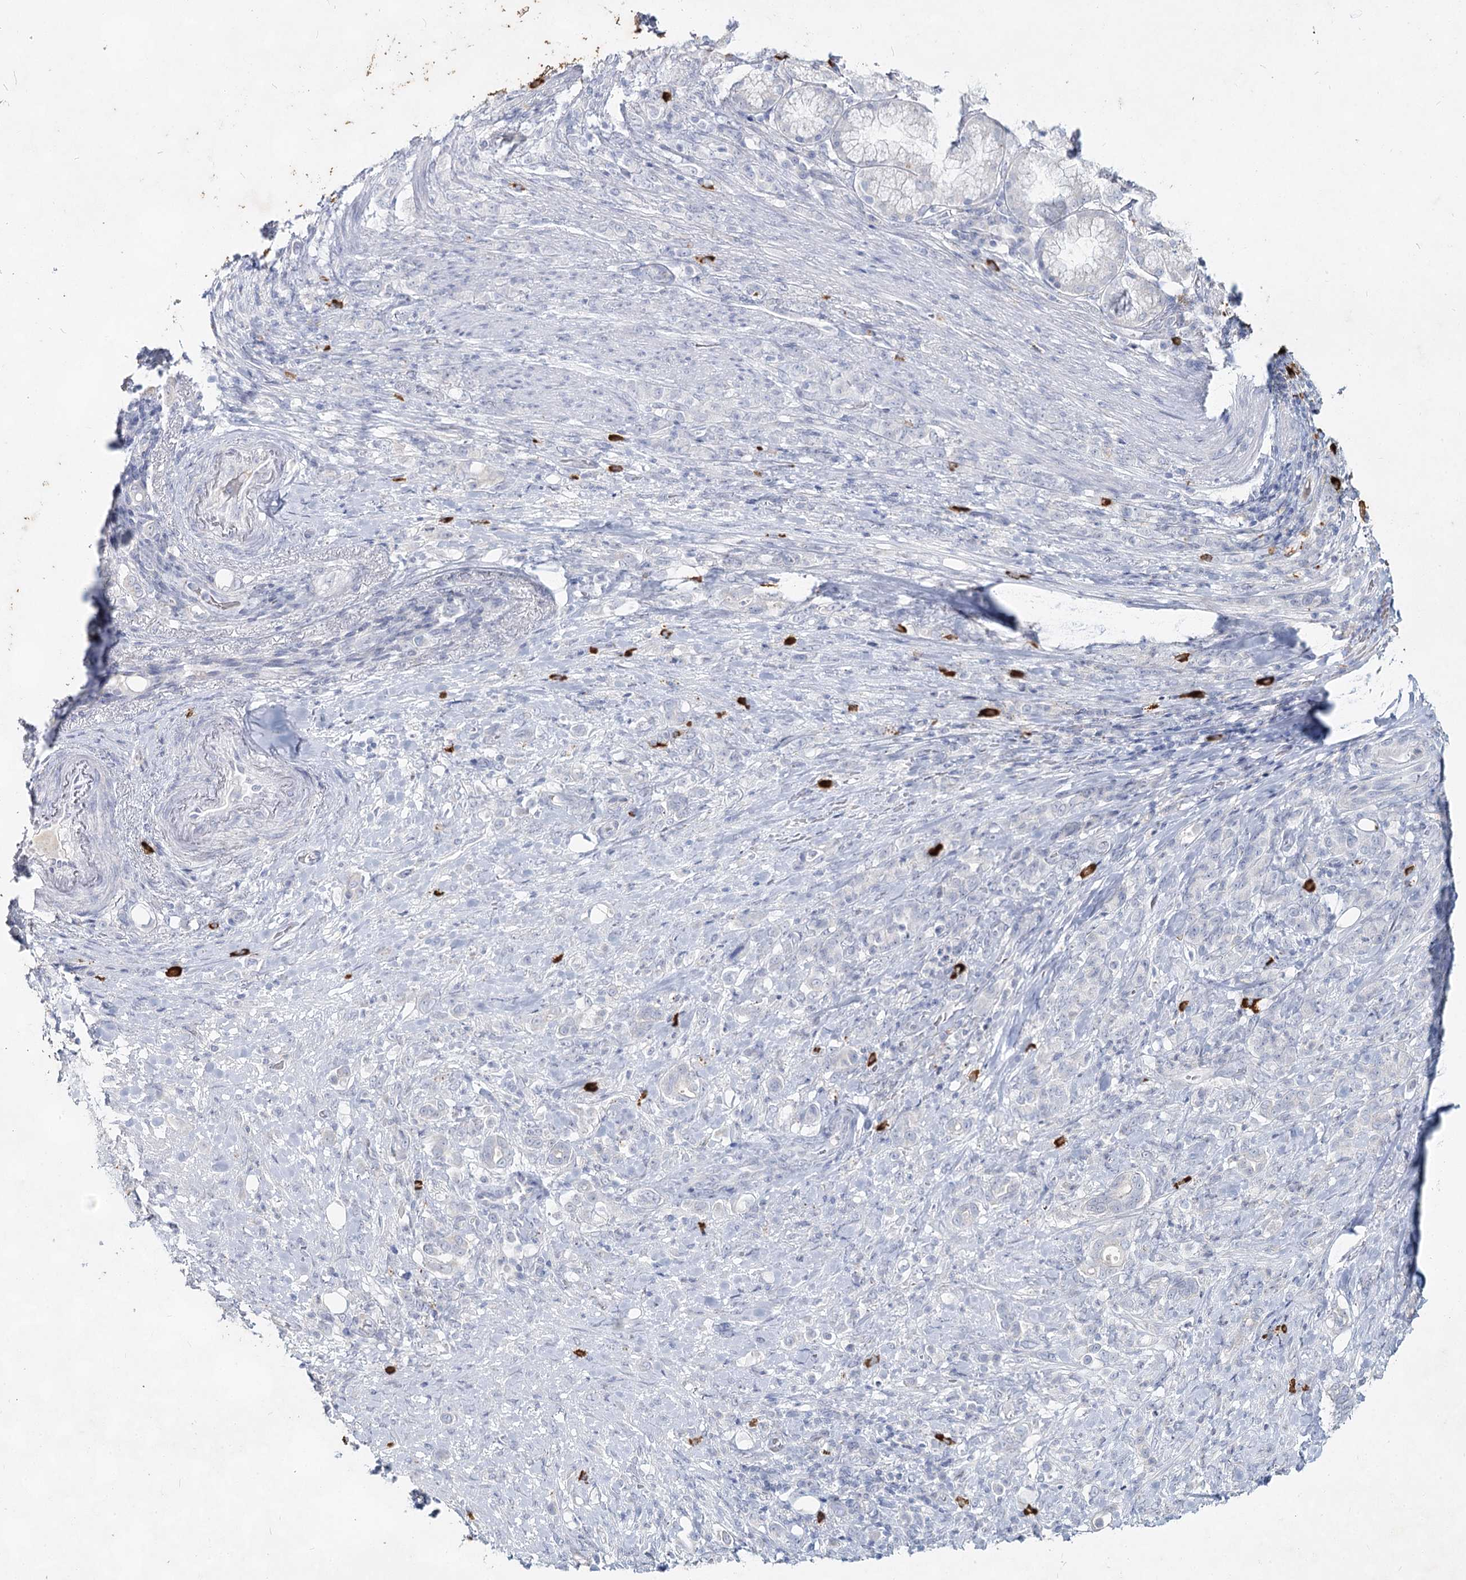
{"staining": {"intensity": "negative", "quantity": "none", "location": "none"}, "tissue": "stomach cancer", "cell_type": "Tumor cells", "image_type": "cancer", "snomed": [{"axis": "morphology", "description": "Adenocarcinoma, NOS"}, {"axis": "topography", "description": "Stomach"}], "caption": "Stomach adenocarcinoma was stained to show a protein in brown. There is no significant positivity in tumor cells.", "gene": "CCDC73", "patient": {"sex": "female", "age": 79}}